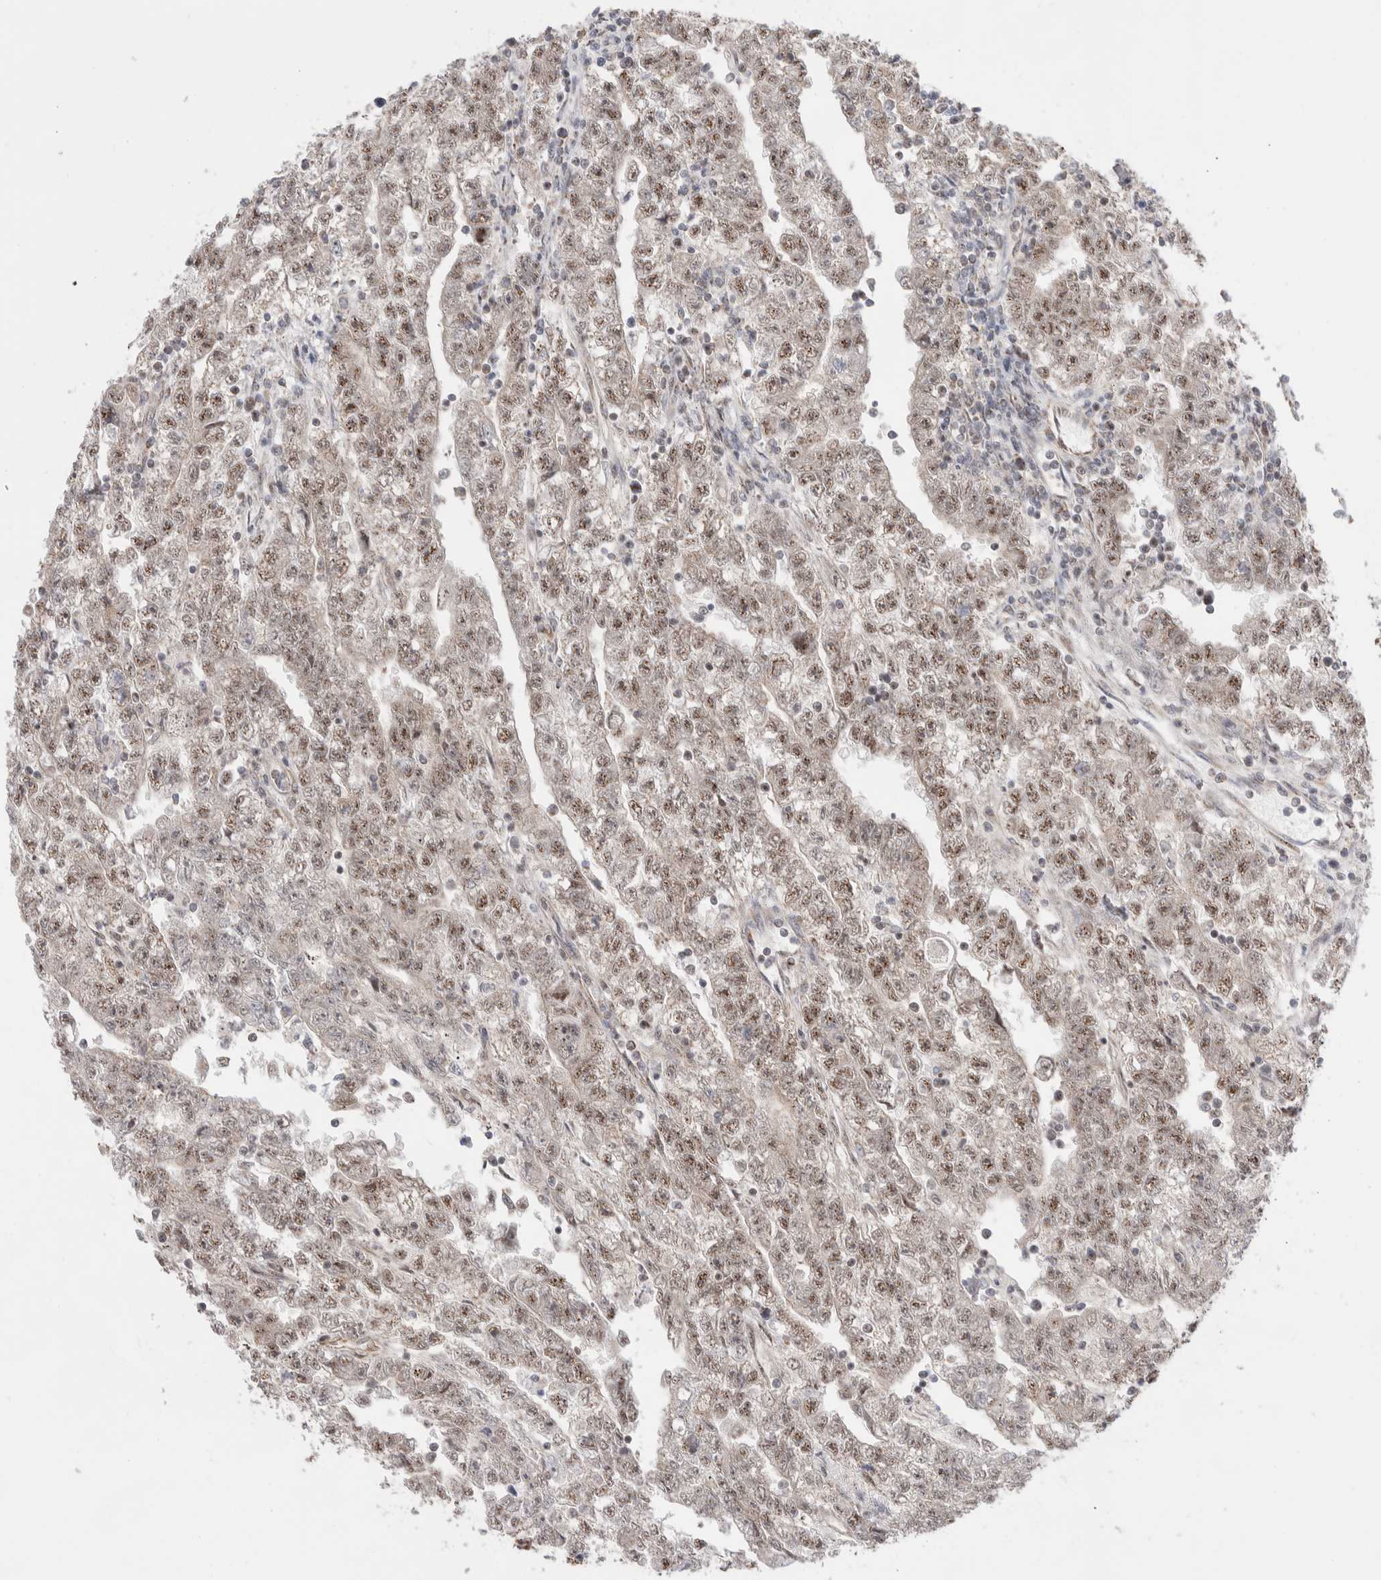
{"staining": {"intensity": "weak", "quantity": ">75%", "location": "nuclear"}, "tissue": "testis cancer", "cell_type": "Tumor cells", "image_type": "cancer", "snomed": [{"axis": "morphology", "description": "Carcinoma, Embryonal, NOS"}, {"axis": "topography", "description": "Testis"}], "caption": "Embryonal carcinoma (testis) stained for a protein exhibits weak nuclear positivity in tumor cells.", "gene": "ZNF695", "patient": {"sex": "male", "age": 25}}